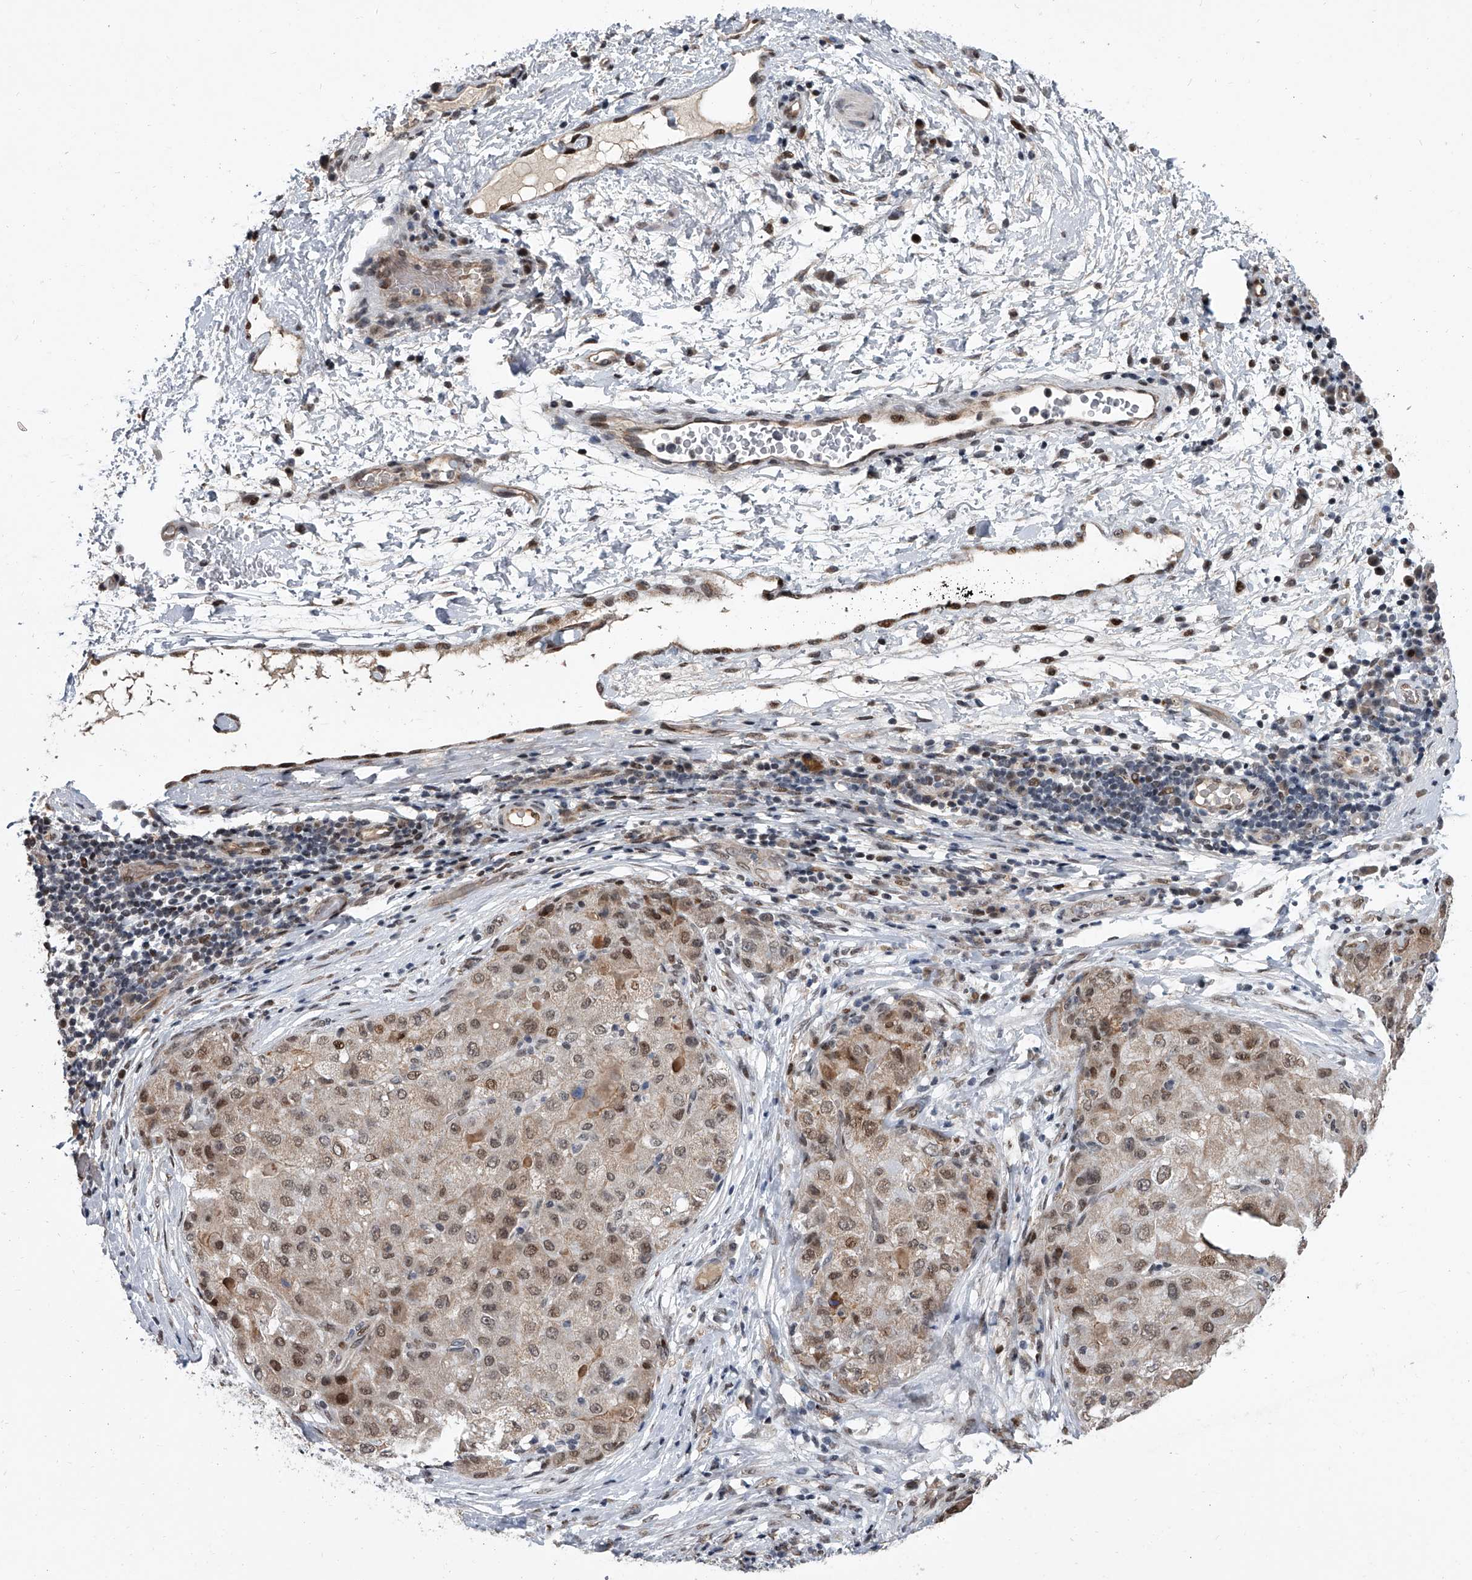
{"staining": {"intensity": "moderate", "quantity": ">75%", "location": "cytoplasmic/membranous,nuclear"}, "tissue": "liver cancer", "cell_type": "Tumor cells", "image_type": "cancer", "snomed": [{"axis": "morphology", "description": "Carcinoma, Hepatocellular, NOS"}, {"axis": "topography", "description": "Liver"}], "caption": "Tumor cells reveal medium levels of moderate cytoplasmic/membranous and nuclear positivity in about >75% of cells in human liver hepatocellular carcinoma.", "gene": "ZNF426", "patient": {"sex": "male", "age": 80}}